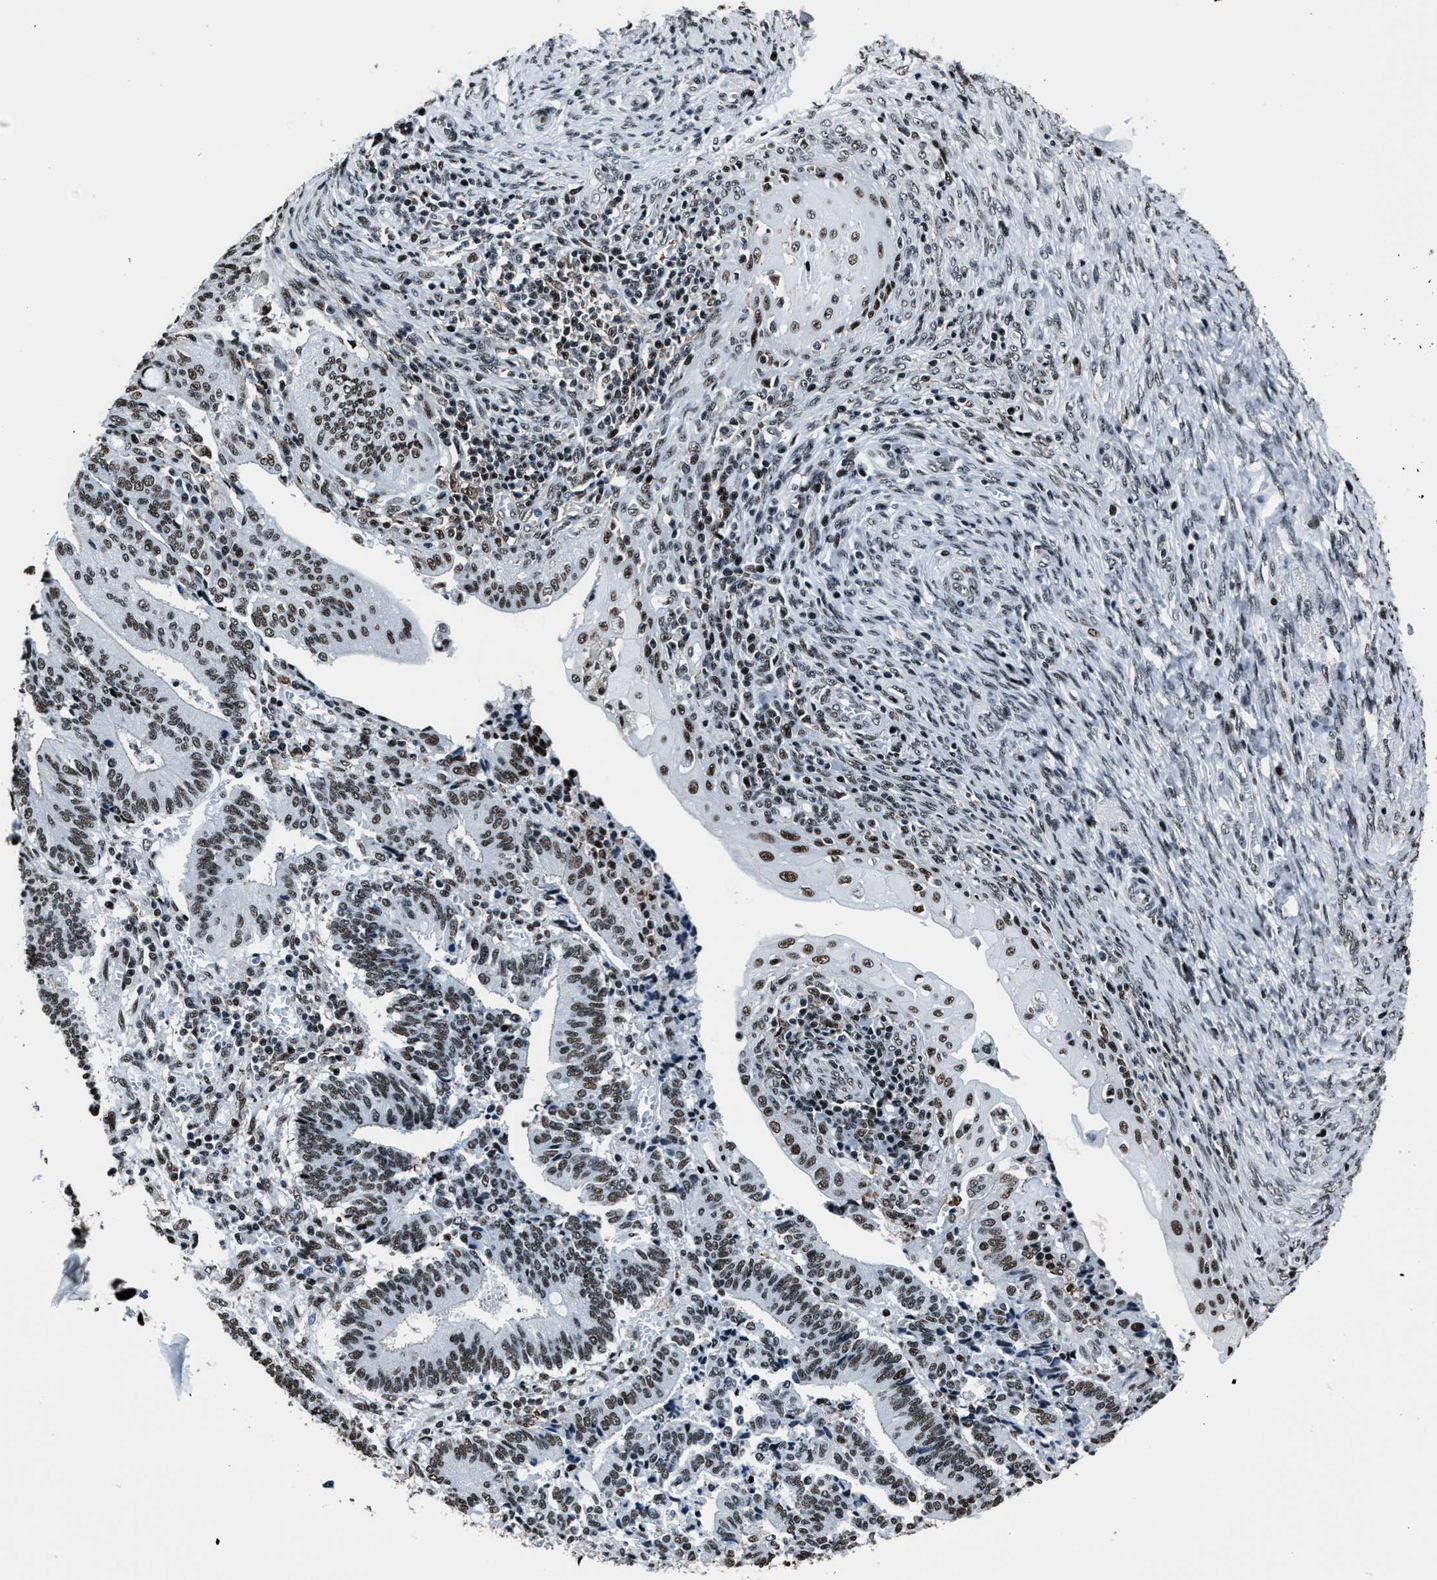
{"staining": {"intensity": "weak", "quantity": ">75%", "location": "nuclear"}, "tissue": "cervical cancer", "cell_type": "Tumor cells", "image_type": "cancer", "snomed": [{"axis": "morphology", "description": "Adenocarcinoma, NOS"}, {"axis": "topography", "description": "Cervix"}], "caption": "Immunohistochemical staining of cervical adenocarcinoma demonstrates low levels of weak nuclear expression in about >75% of tumor cells.", "gene": "PPIE", "patient": {"sex": "female", "age": 44}}